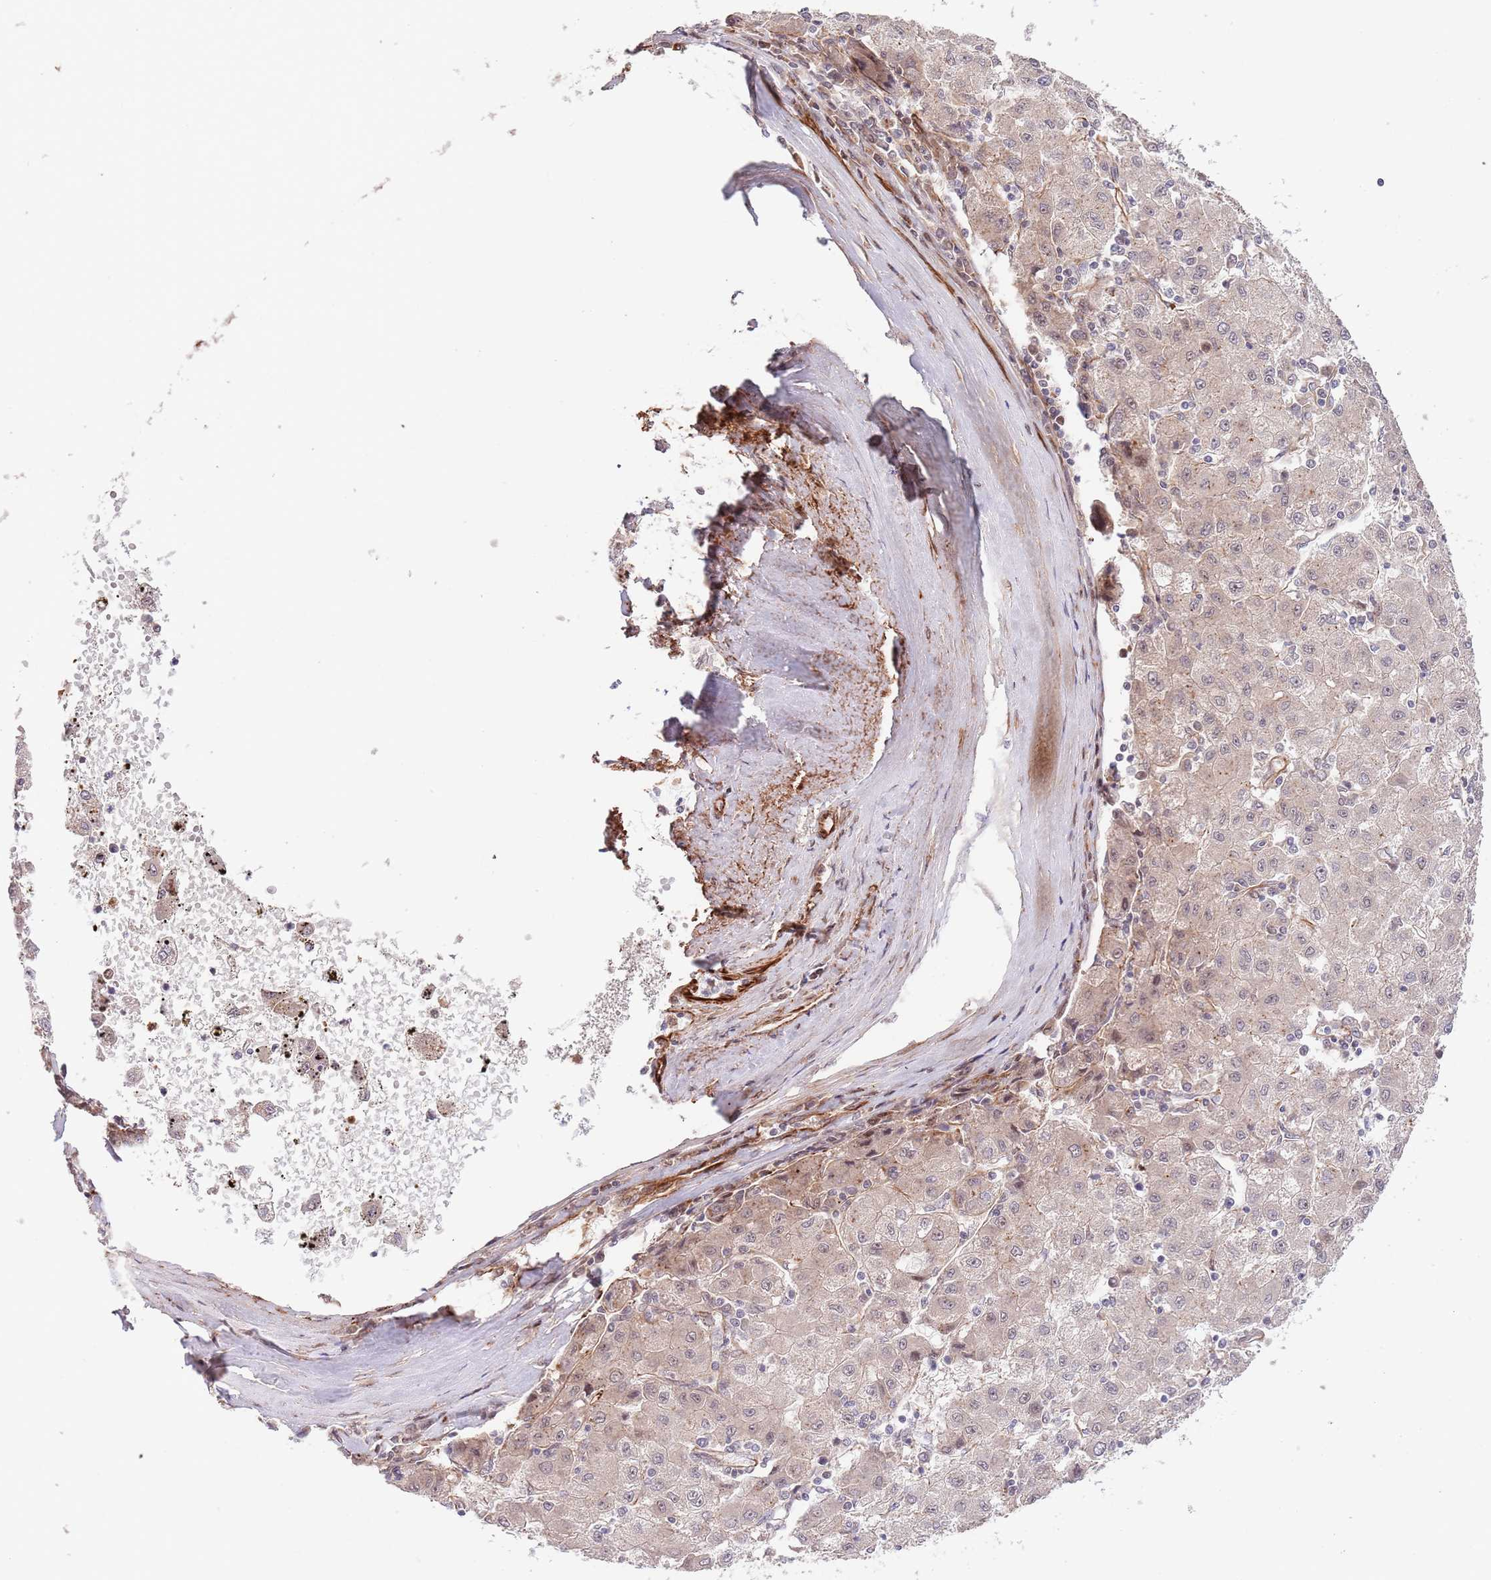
{"staining": {"intensity": "weak", "quantity": "<25%", "location": "cytoplasmic/membranous"}, "tissue": "liver cancer", "cell_type": "Tumor cells", "image_type": "cancer", "snomed": [{"axis": "morphology", "description": "Carcinoma, Hepatocellular, NOS"}, {"axis": "topography", "description": "Liver"}], "caption": "This is an immunohistochemistry image of human liver hepatocellular carcinoma. There is no positivity in tumor cells.", "gene": "NEK3", "patient": {"sex": "male", "age": 72}}